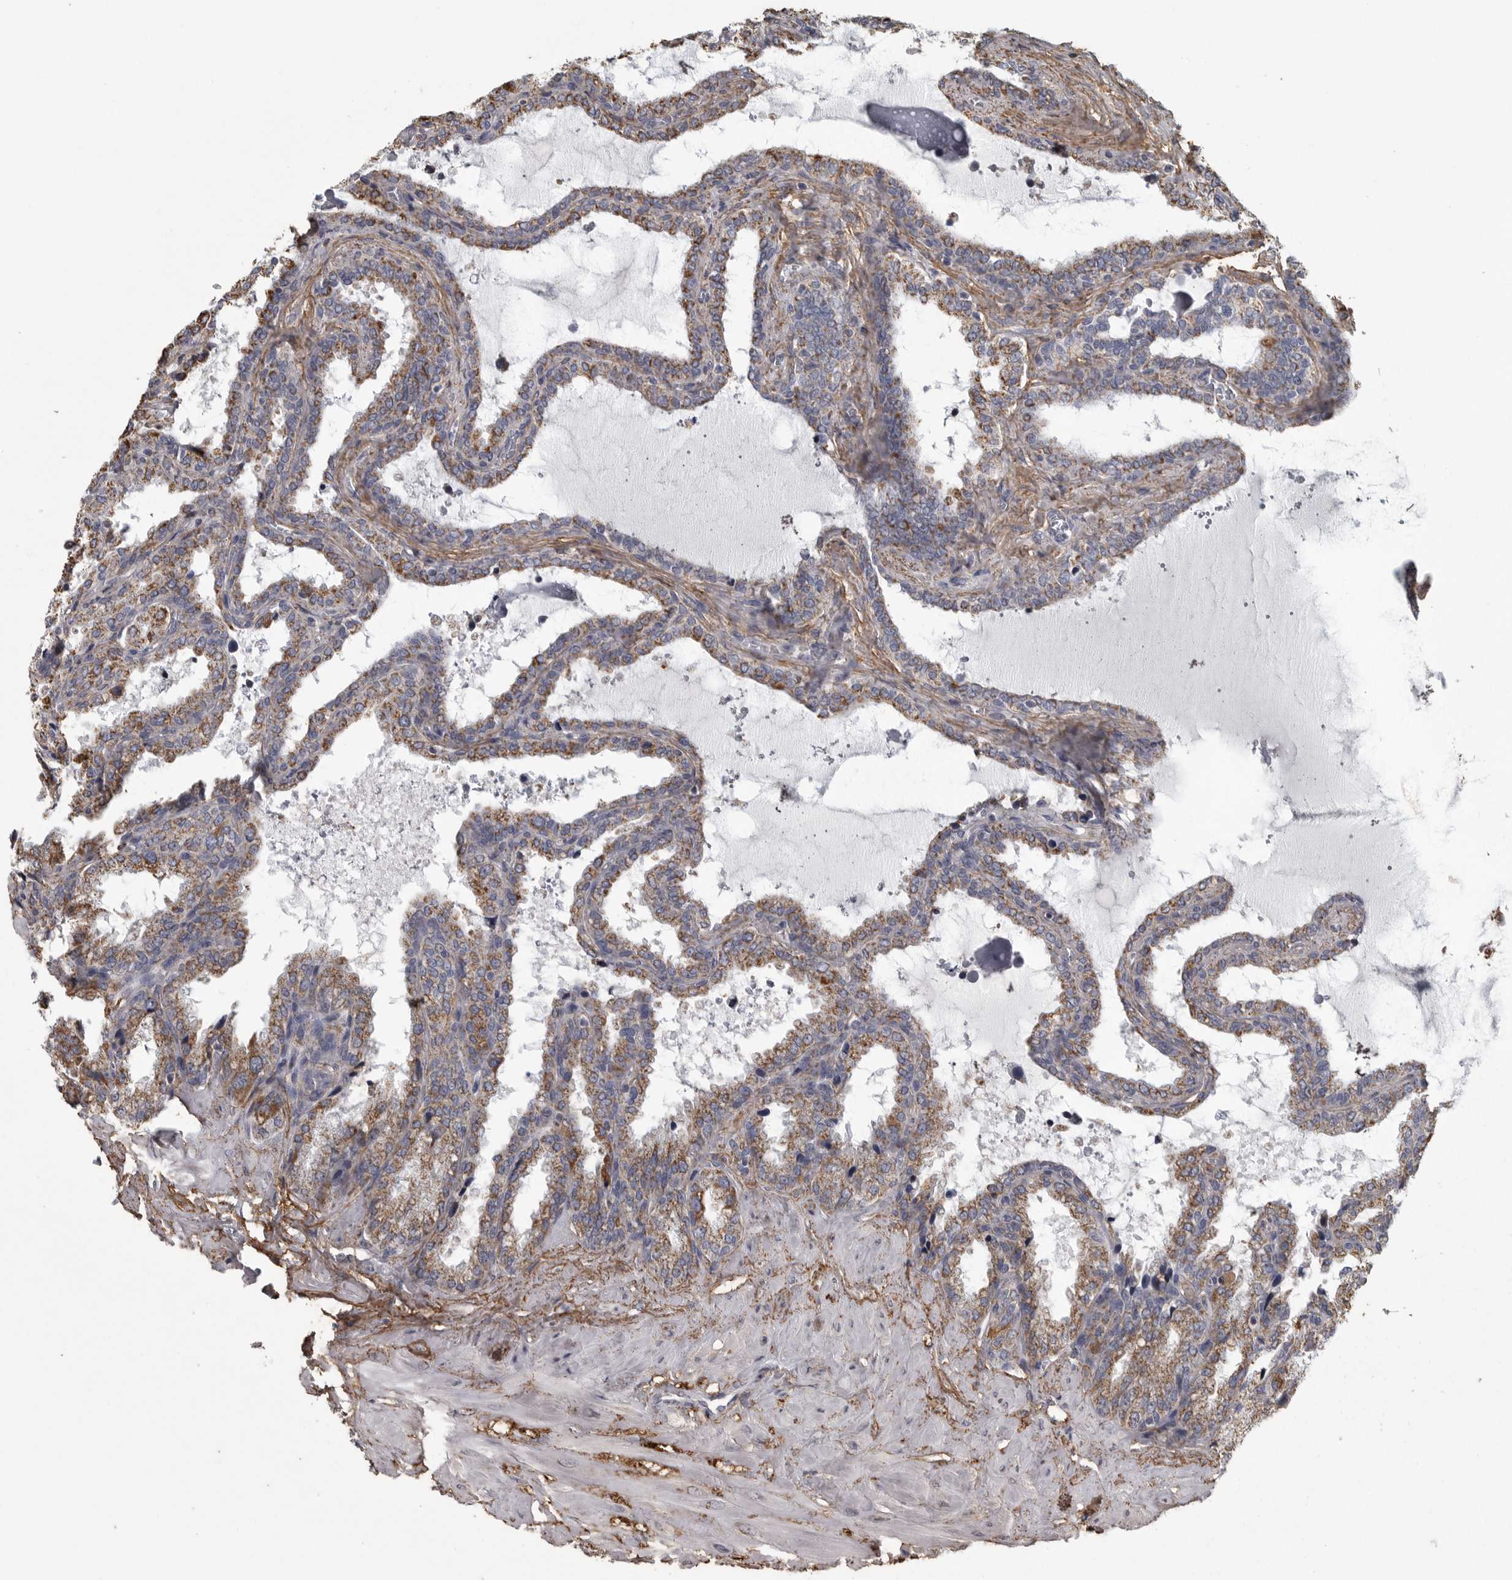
{"staining": {"intensity": "moderate", "quantity": ">75%", "location": "cytoplasmic/membranous"}, "tissue": "seminal vesicle", "cell_type": "Glandular cells", "image_type": "normal", "snomed": [{"axis": "morphology", "description": "Normal tissue, NOS"}, {"axis": "topography", "description": "Seminal veicle"}], "caption": "An image of human seminal vesicle stained for a protein displays moderate cytoplasmic/membranous brown staining in glandular cells. Using DAB (3,3'-diaminobenzidine) (brown) and hematoxylin (blue) stains, captured at high magnification using brightfield microscopy.", "gene": "FRK", "patient": {"sex": "male", "age": 46}}